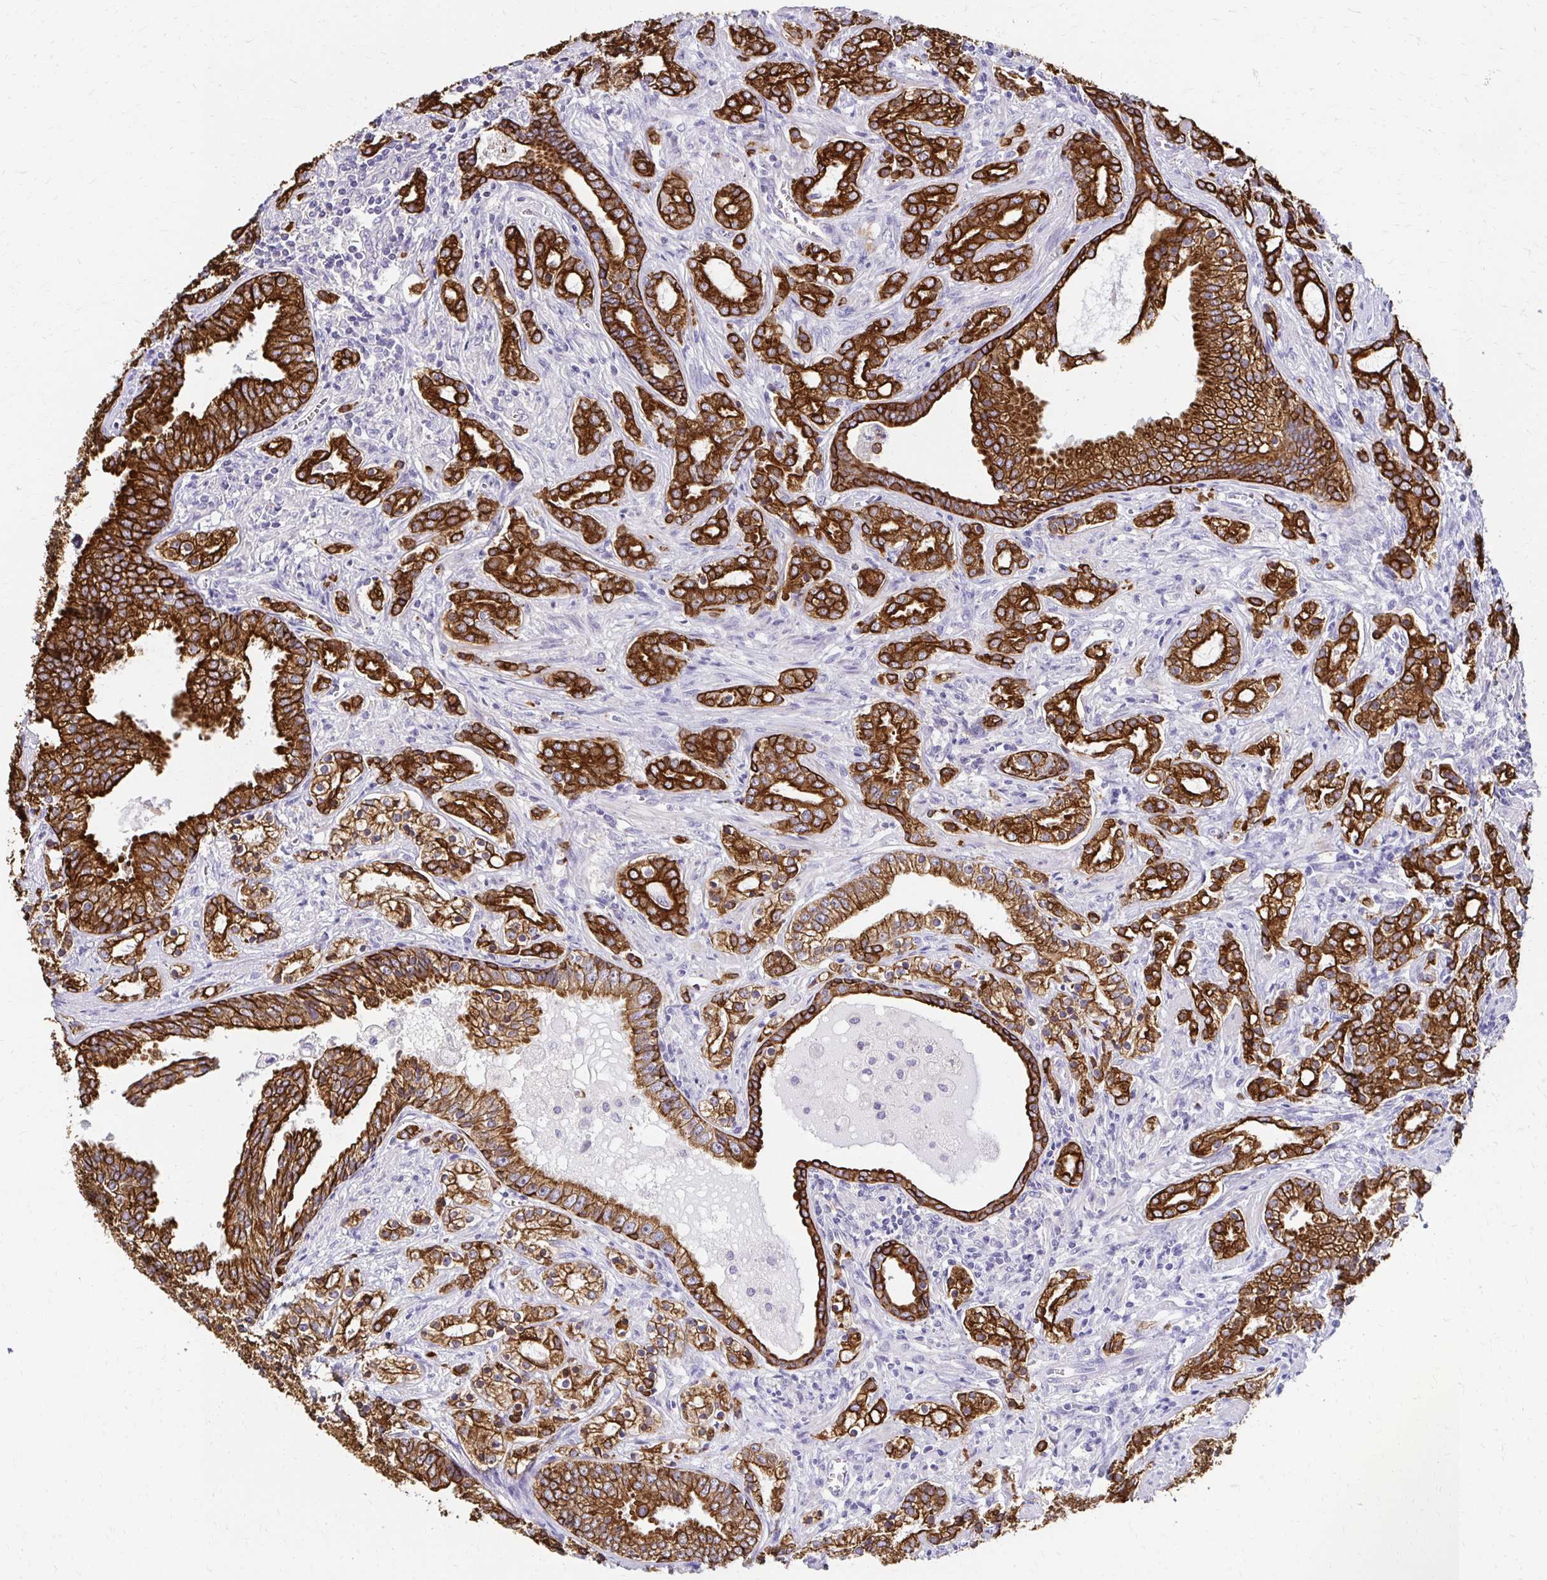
{"staining": {"intensity": "strong", "quantity": ">75%", "location": "cytoplasmic/membranous"}, "tissue": "prostate cancer", "cell_type": "Tumor cells", "image_type": "cancer", "snomed": [{"axis": "morphology", "description": "Adenocarcinoma, Medium grade"}, {"axis": "topography", "description": "Prostate"}], "caption": "Immunohistochemistry micrograph of medium-grade adenocarcinoma (prostate) stained for a protein (brown), which exhibits high levels of strong cytoplasmic/membranous positivity in about >75% of tumor cells.", "gene": "C1QTNF2", "patient": {"sex": "male", "age": 57}}